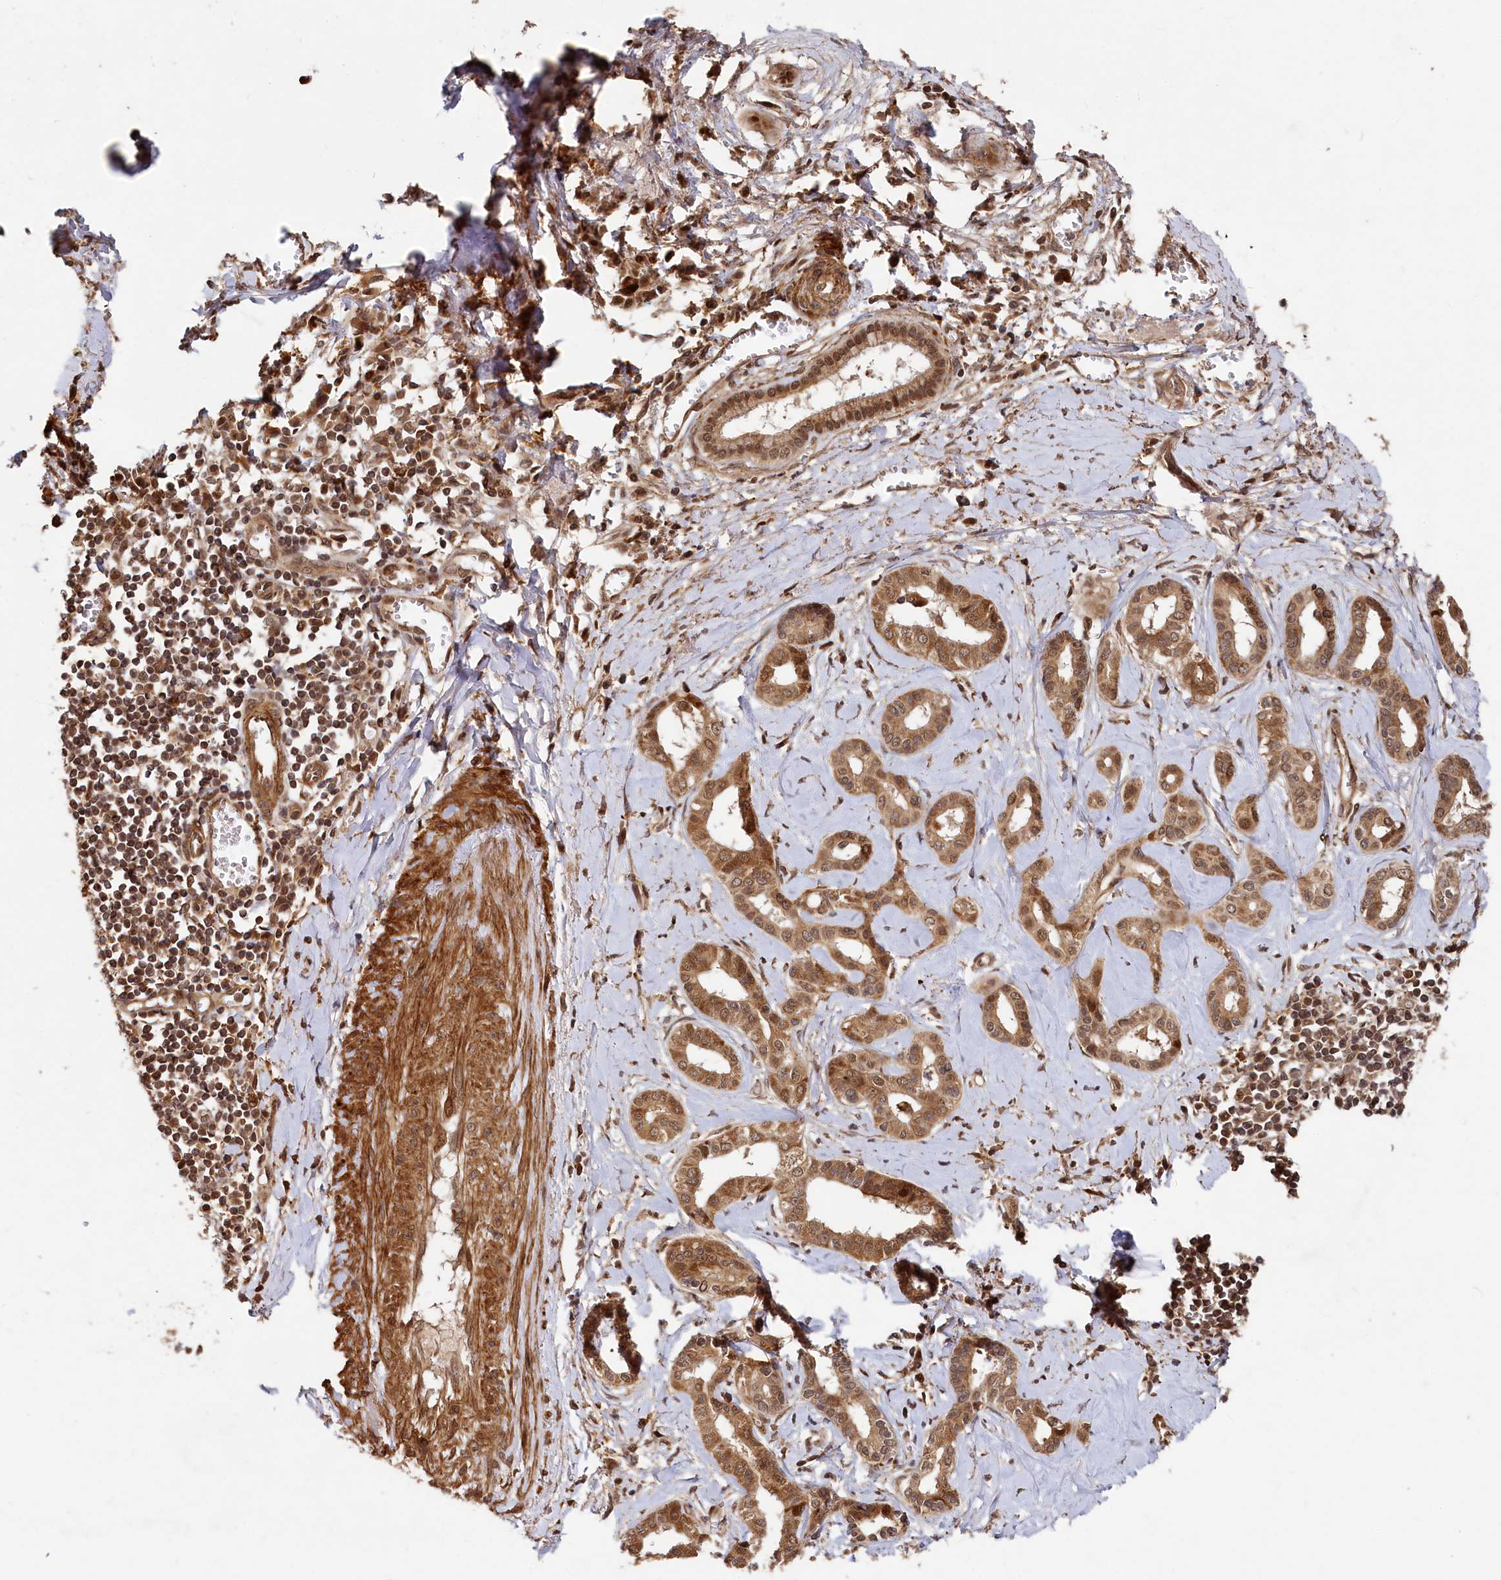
{"staining": {"intensity": "moderate", "quantity": ">75%", "location": "cytoplasmic/membranous,nuclear"}, "tissue": "liver cancer", "cell_type": "Tumor cells", "image_type": "cancer", "snomed": [{"axis": "morphology", "description": "Cholangiocarcinoma"}, {"axis": "topography", "description": "Liver"}], "caption": "This is a photomicrograph of immunohistochemistry staining of liver cholangiocarcinoma, which shows moderate positivity in the cytoplasmic/membranous and nuclear of tumor cells.", "gene": "TRIM23", "patient": {"sex": "female", "age": 77}}